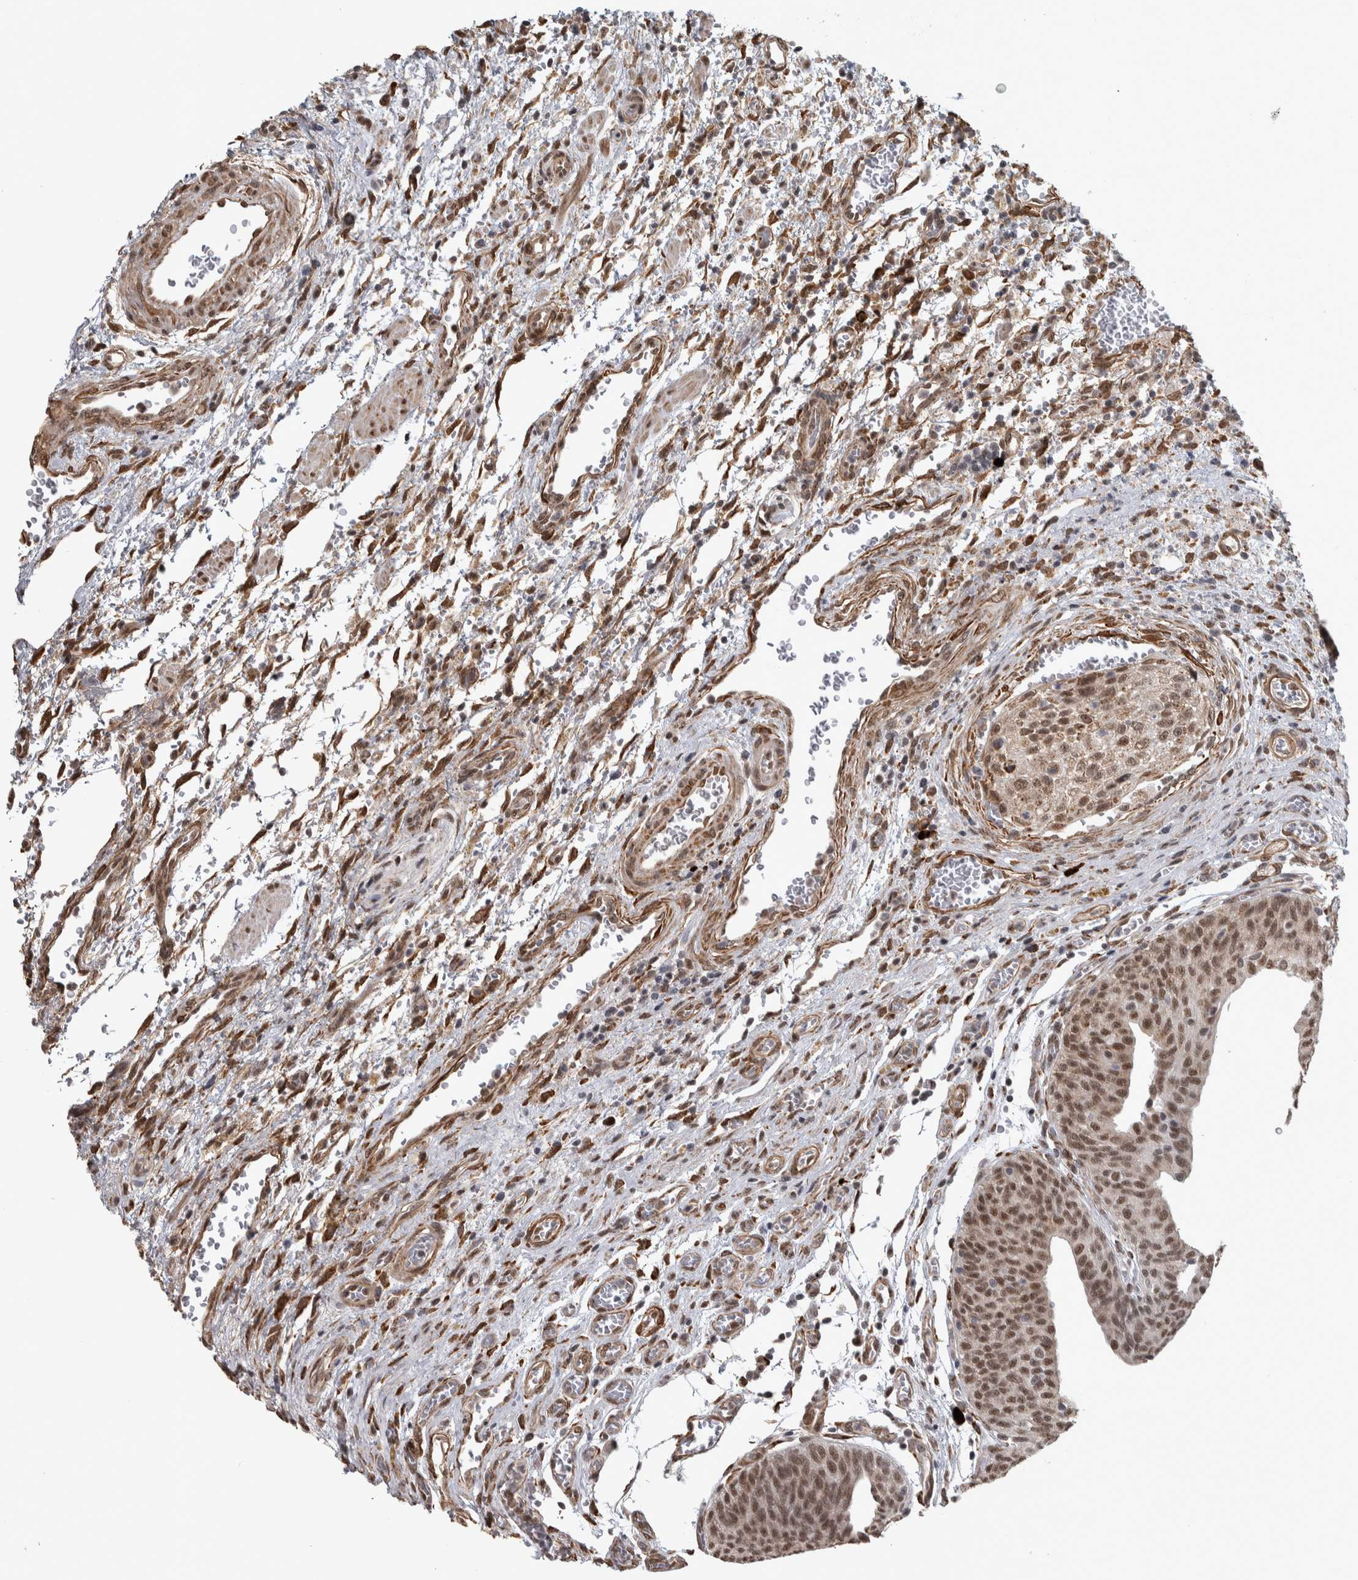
{"staining": {"intensity": "moderate", "quantity": ">75%", "location": "nuclear"}, "tissue": "urothelial cancer", "cell_type": "Tumor cells", "image_type": "cancer", "snomed": [{"axis": "morphology", "description": "Urothelial carcinoma, Low grade"}, {"axis": "morphology", "description": "Urothelial carcinoma, High grade"}, {"axis": "topography", "description": "Urinary bladder"}], "caption": "Urothelial cancer stained with immunohistochemistry (IHC) reveals moderate nuclear expression in approximately >75% of tumor cells. The staining was performed using DAB to visualize the protein expression in brown, while the nuclei were stained in blue with hematoxylin (Magnification: 20x).", "gene": "DDX42", "patient": {"sex": "male", "age": 35}}